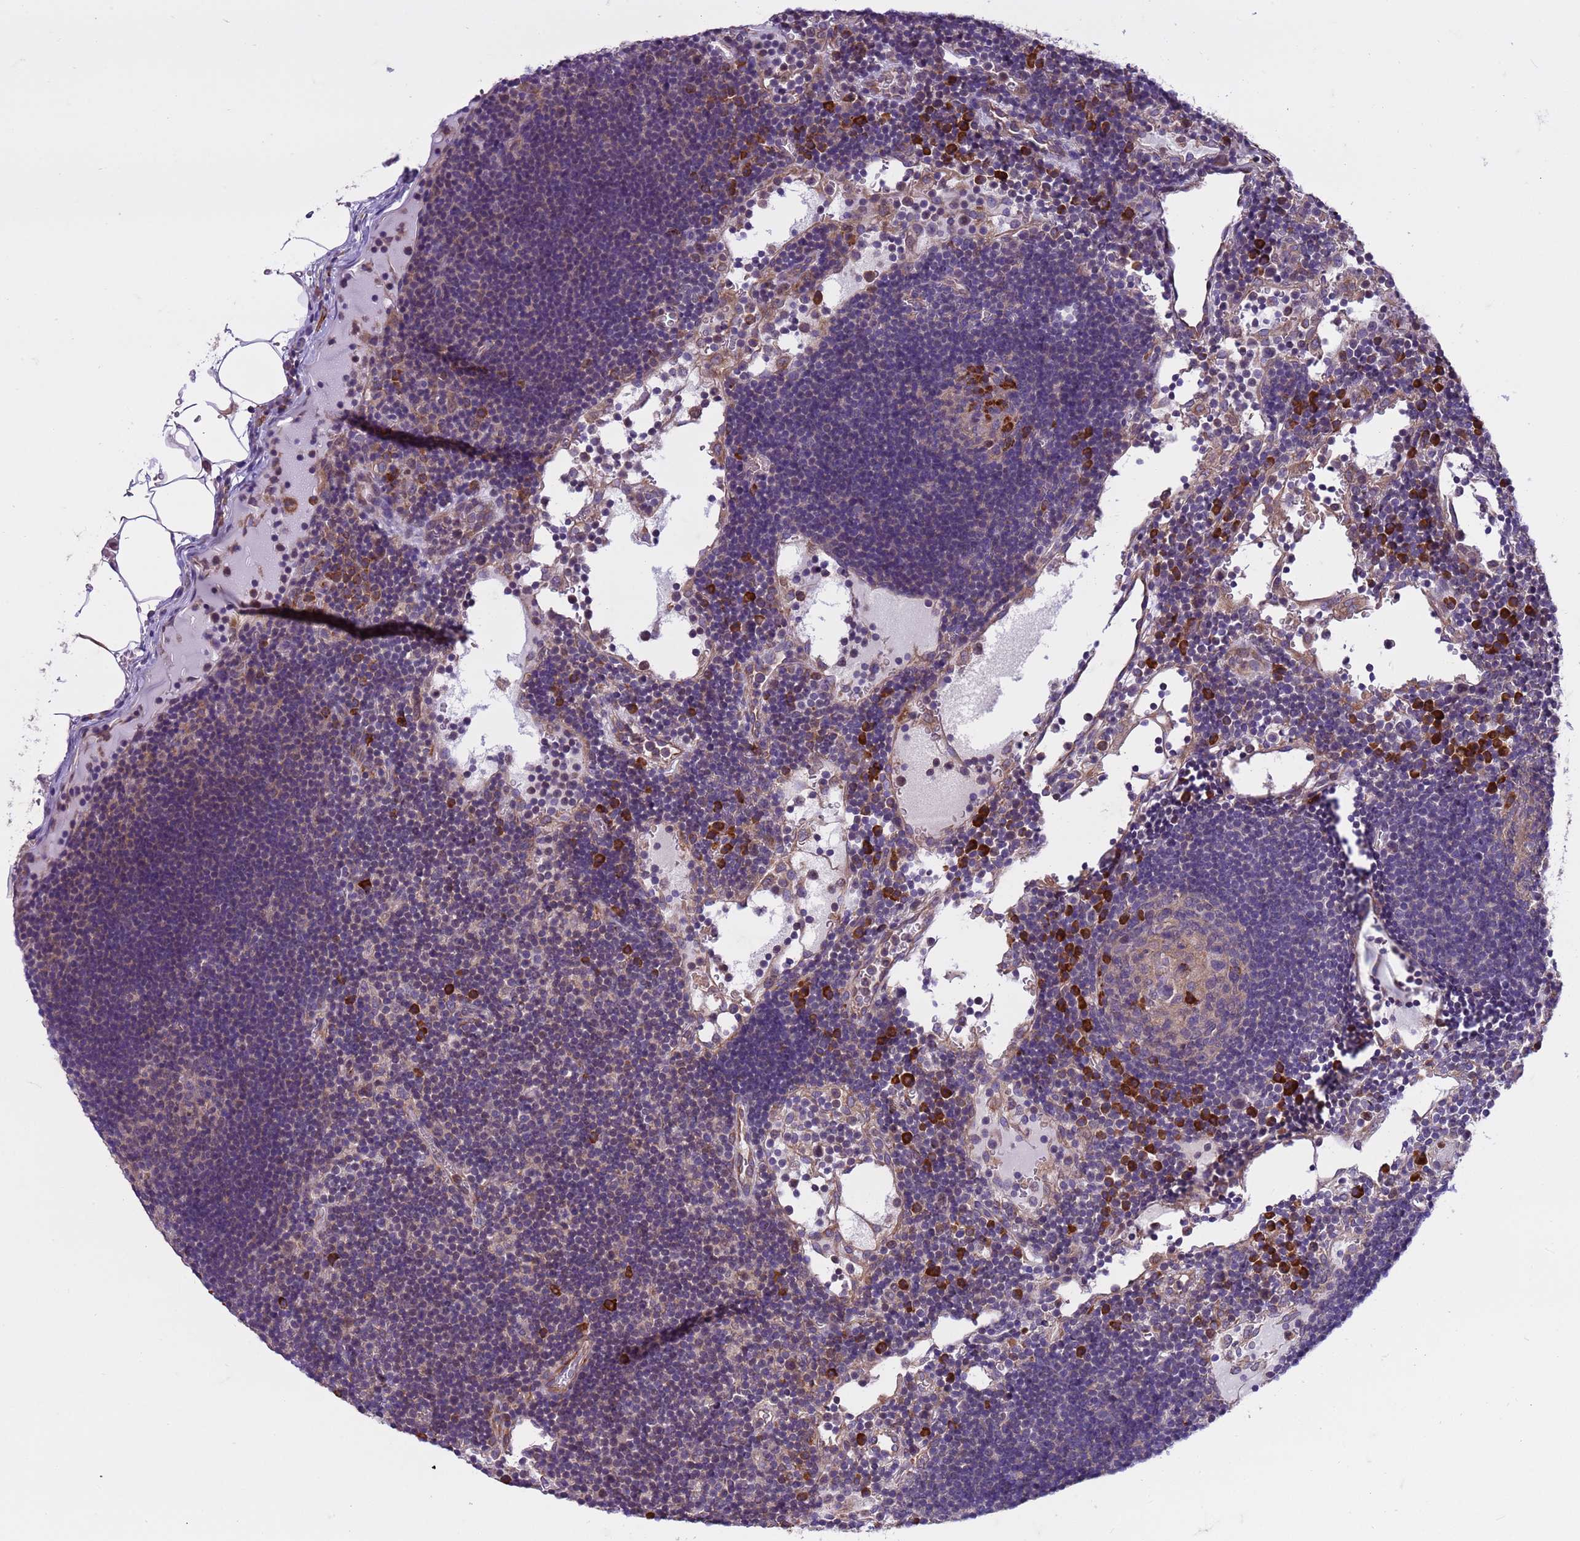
{"staining": {"intensity": "negative", "quantity": "none", "location": "none"}, "tissue": "lymph node", "cell_type": "Germinal center cells", "image_type": "normal", "snomed": [{"axis": "morphology", "description": "Normal tissue, NOS"}, {"axis": "topography", "description": "Lymph node"}], "caption": "There is no significant positivity in germinal center cells of lymph node. (DAB immunohistochemistry visualized using brightfield microscopy, high magnification).", "gene": "GEN1", "patient": {"sex": "male", "age": 53}}